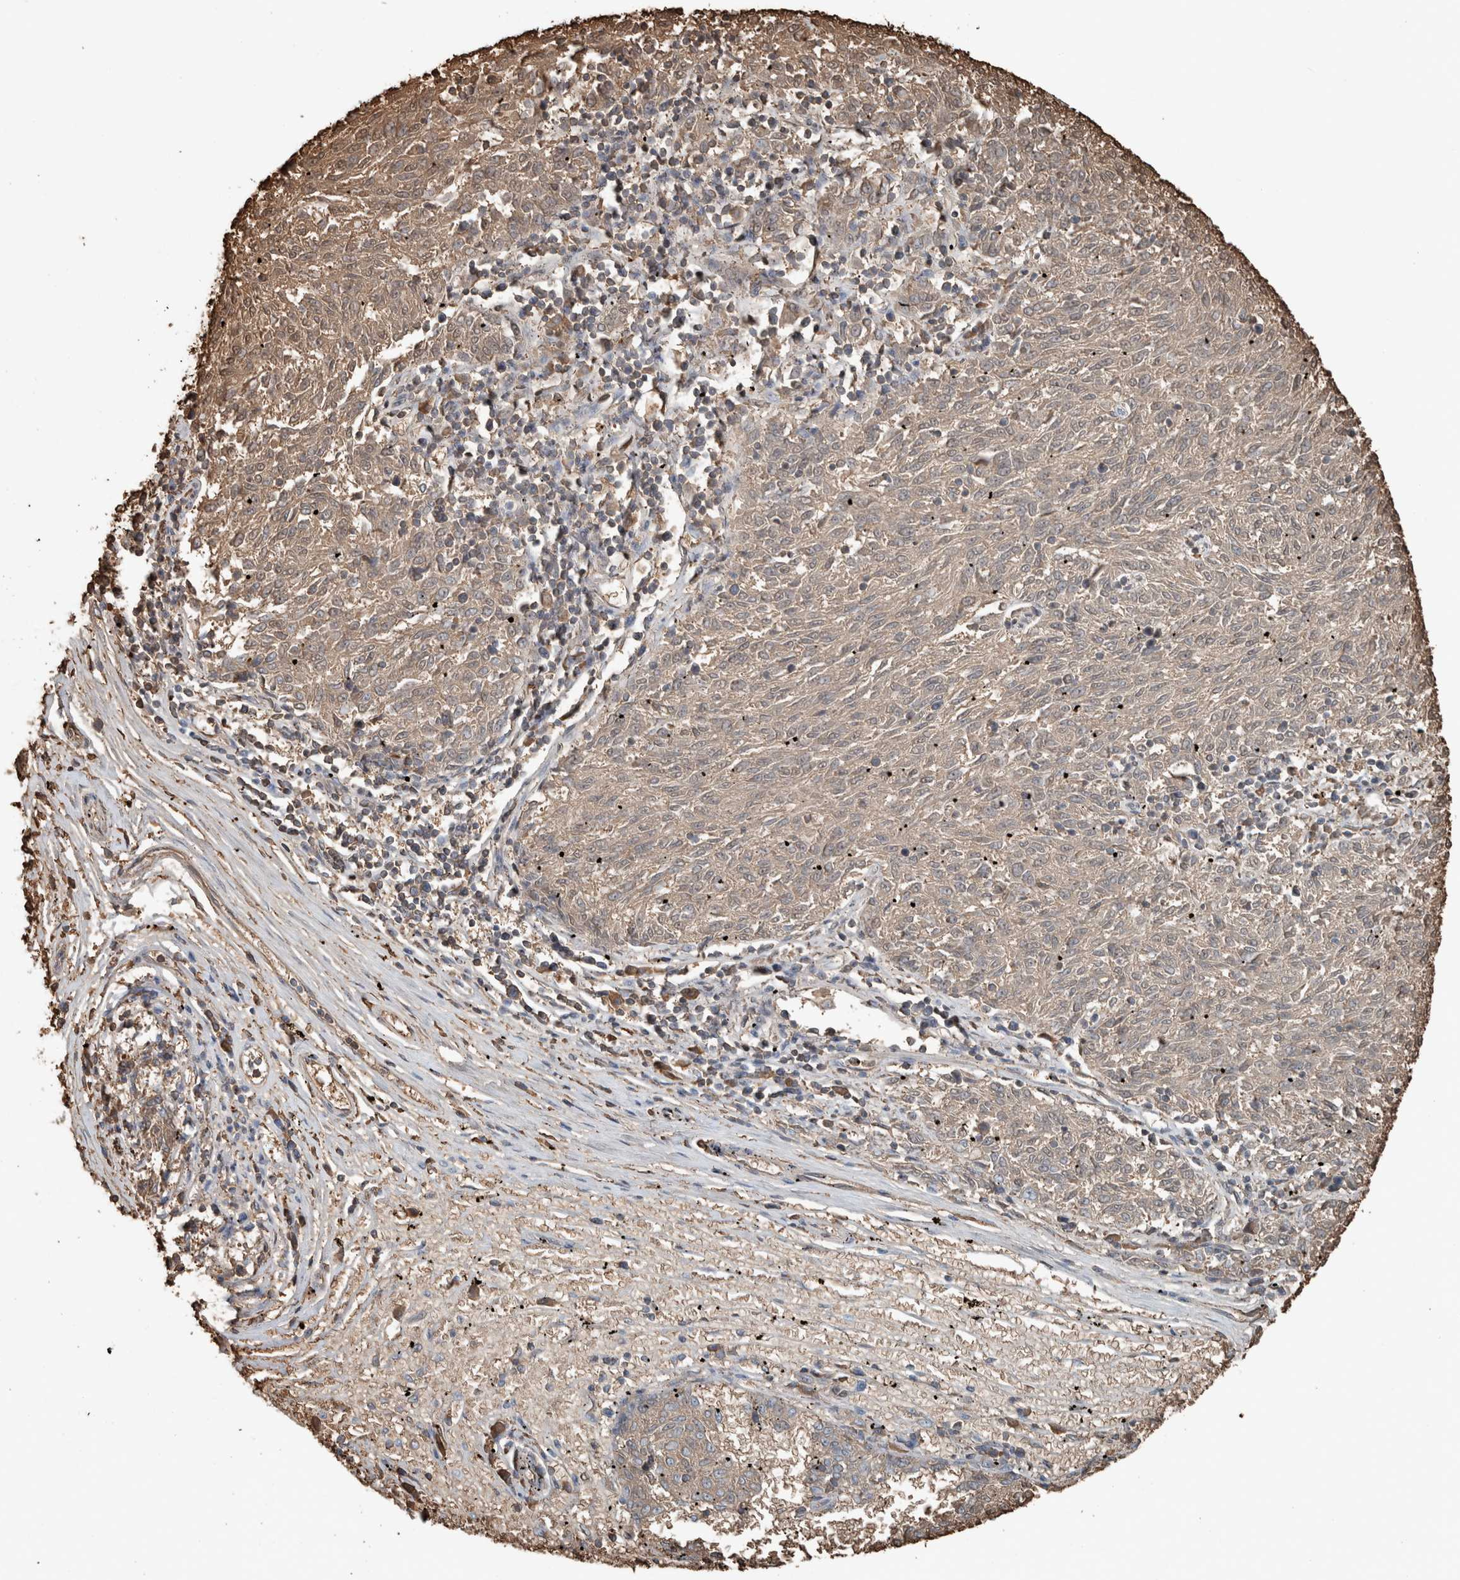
{"staining": {"intensity": "weak", "quantity": ">75%", "location": "cytoplasmic/membranous"}, "tissue": "melanoma", "cell_type": "Tumor cells", "image_type": "cancer", "snomed": [{"axis": "morphology", "description": "Malignant melanoma, NOS"}, {"axis": "topography", "description": "Skin"}], "caption": "Immunohistochemistry of human melanoma displays low levels of weak cytoplasmic/membranous expression in approximately >75% of tumor cells. (DAB IHC, brown staining for protein, blue staining for nuclei).", "gene": "USP34", "patient": {"sex": "female", "age": 72}}